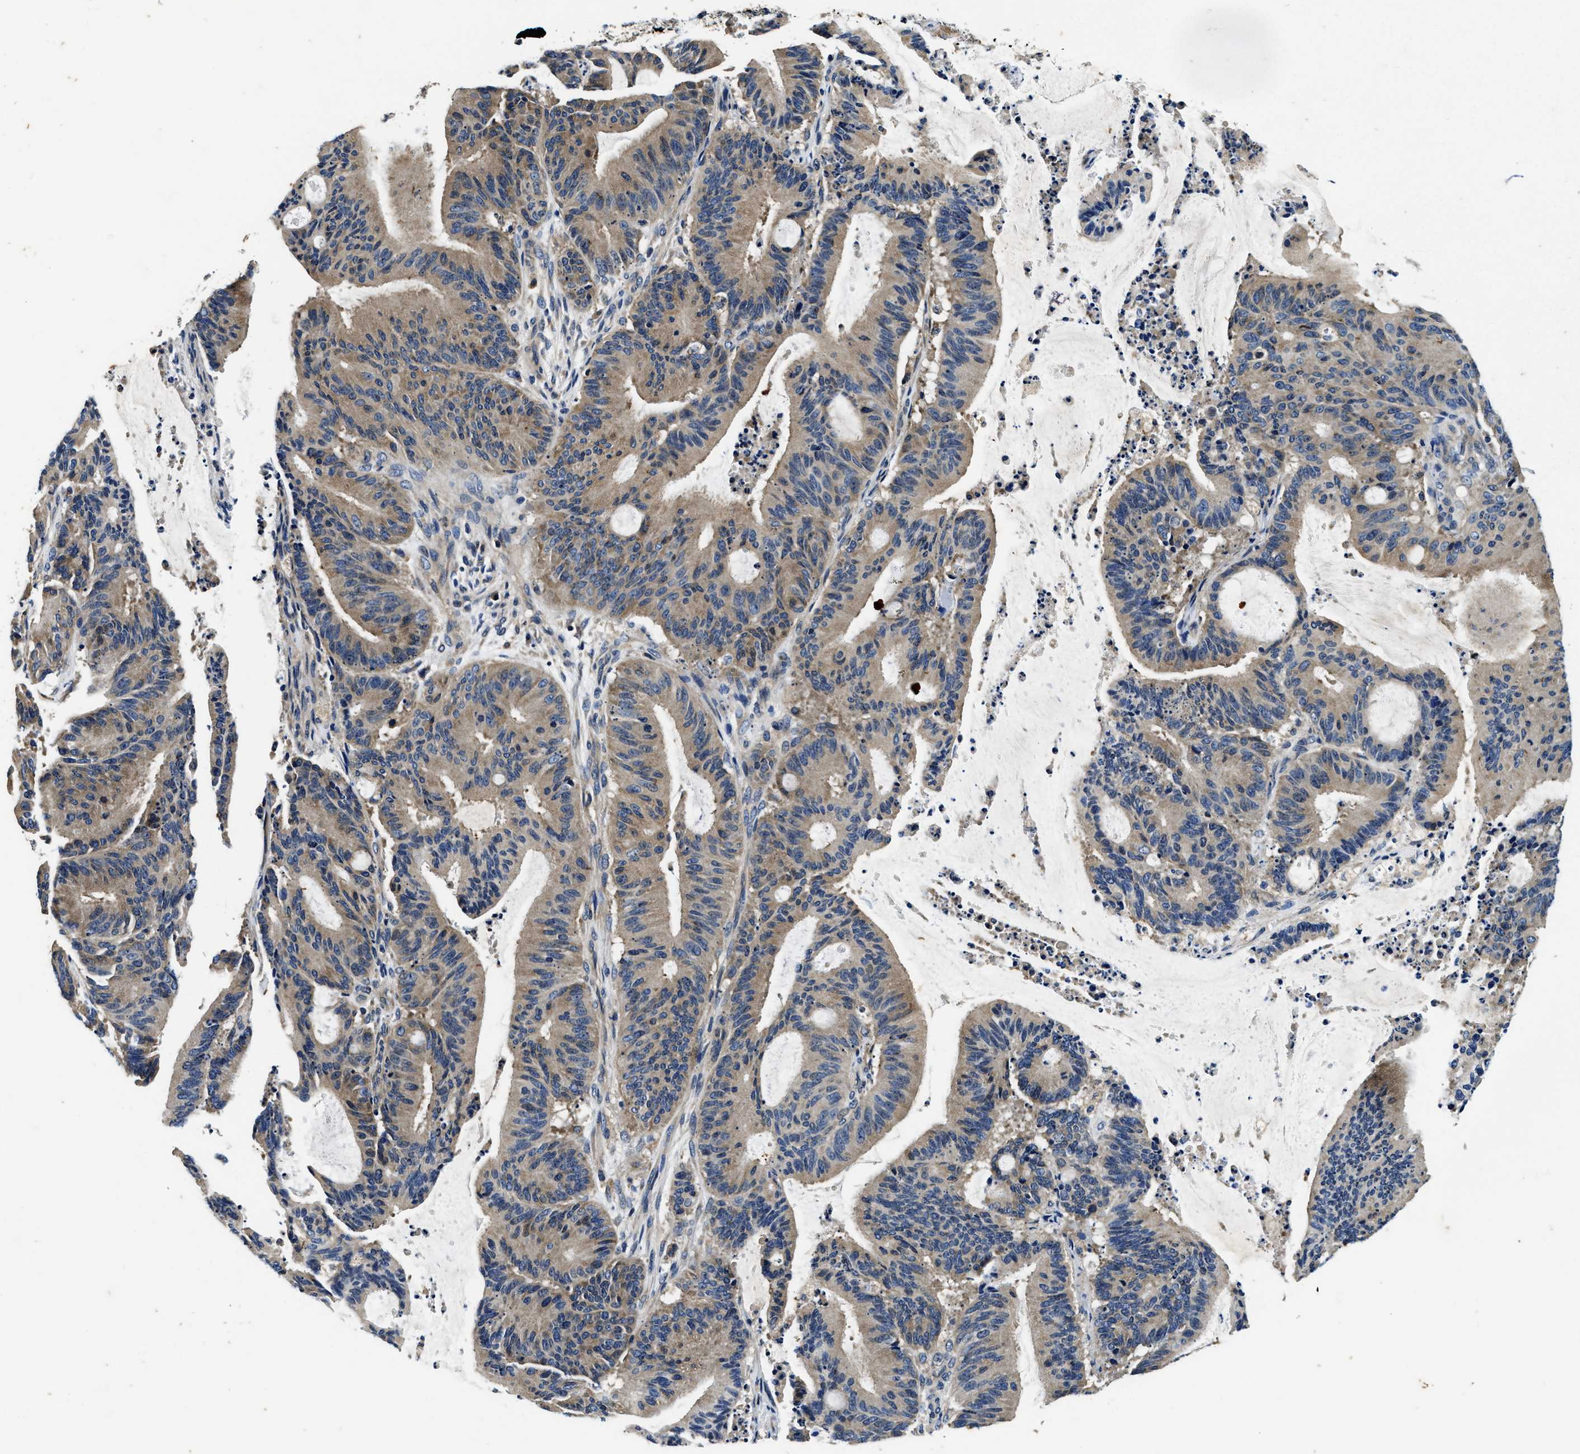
{"staining": {"intensity": "weak", "quantity": ">75%", "location": "cytoplasmic/membranous"}, "tissue": "liver cancer", "cell_type": "Tumor cells", "image_type": "cancer", "snomed": [{"axis": "morphology", "description": "Cholangiocarcinoma"}, {"axis": "topography", "description": "Liver"}], "caption": "About >75% of tumor cells in human liver cancer (cholangiocarcinoma) display weak cytoplasmic/membranous protein staining as visualized by brown immunohistochemical staining.", "gene": "PI4KB", "patient": {"sex": "female", "age": 73}}